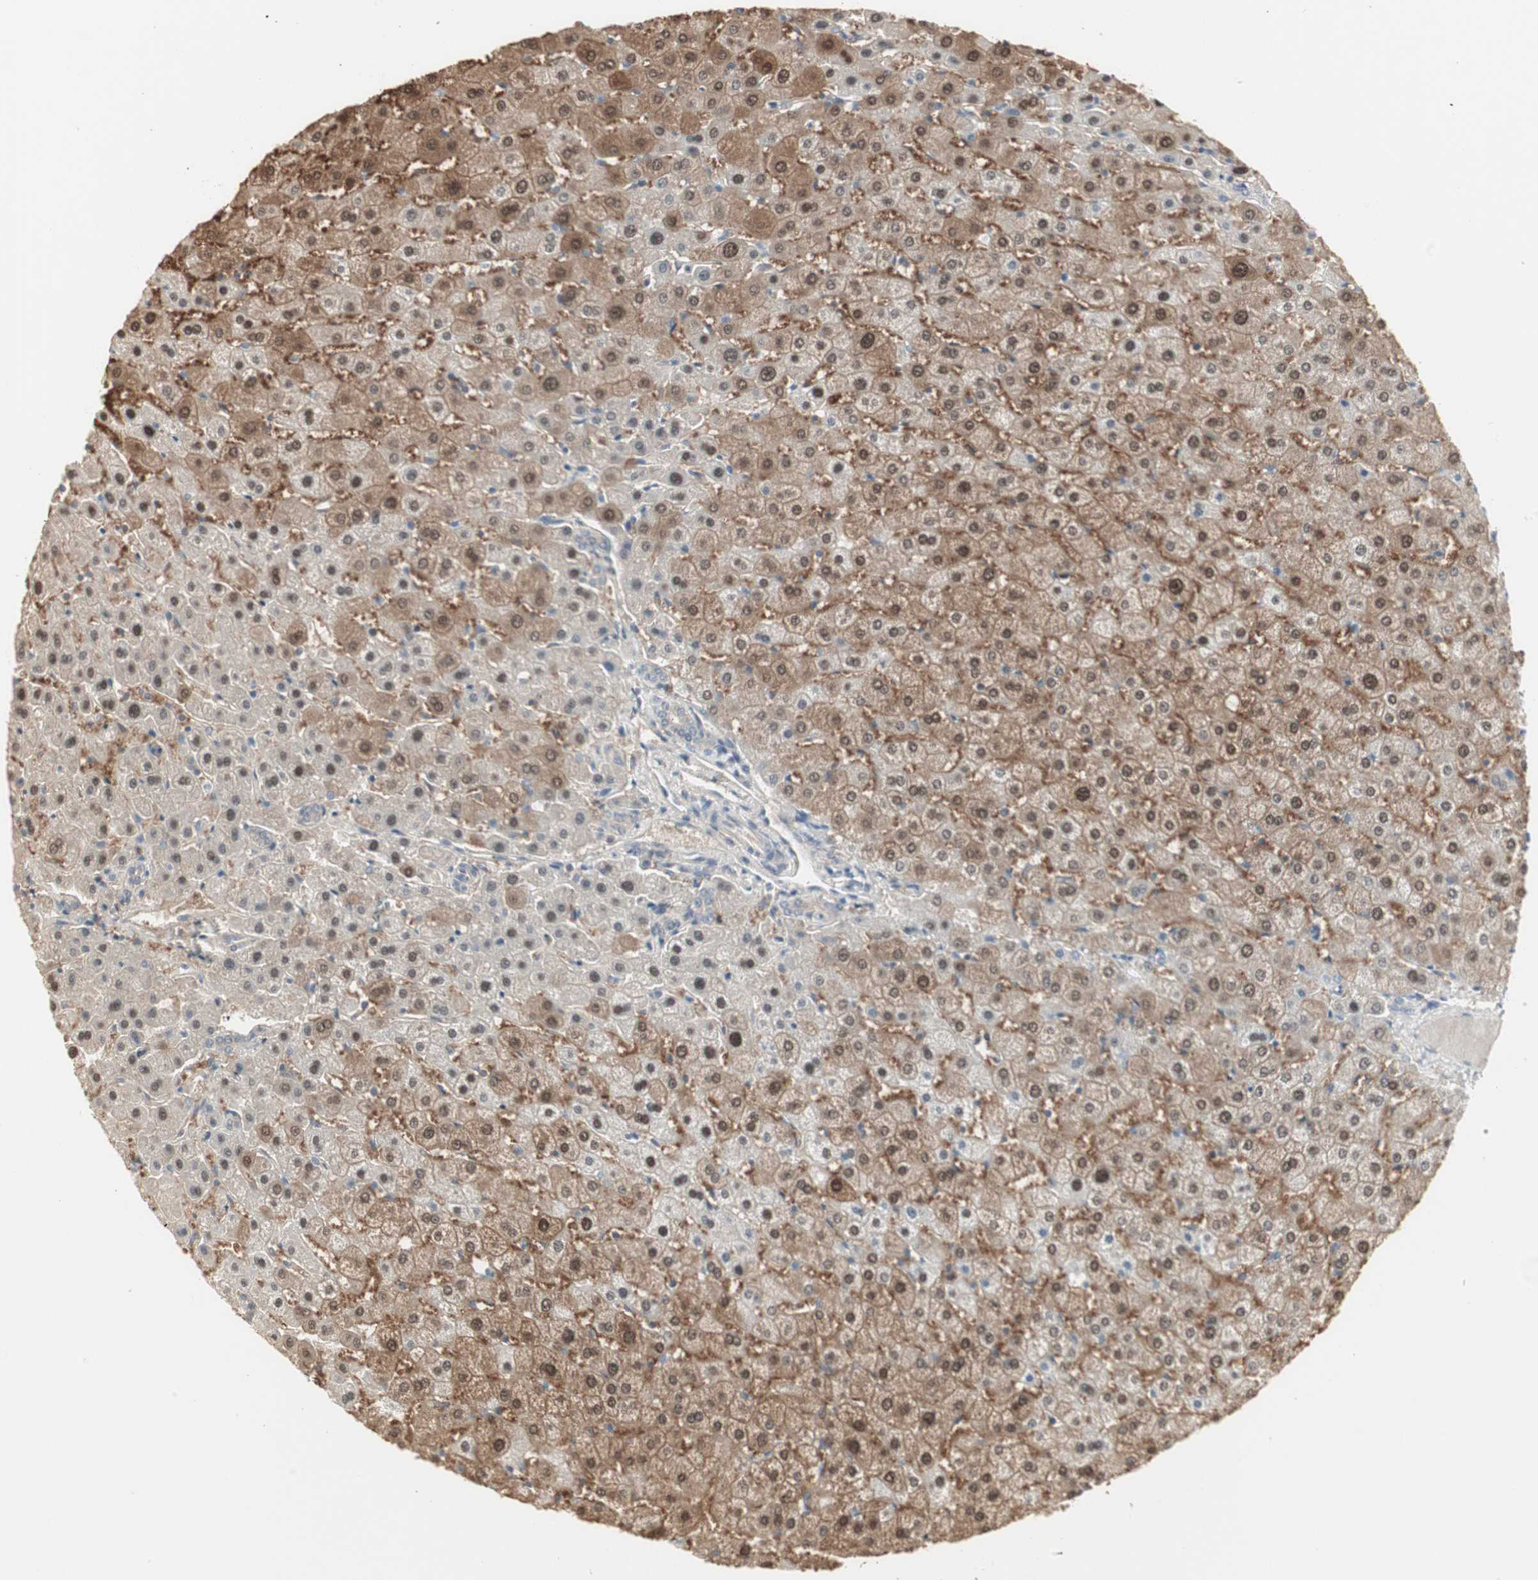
{"staining": {"intensity": "negative", "quantity": "none", "location": "none"}, "tissue": "liver", "cell_type": "Cholangiocytes", "image_type": "normal", "snomed": [{"axis": "morphology", "description": "Normal tissue, NOS"}, {"axis": "morphology", "description": "Fibrosis, NOS"}, {"axis": "topography", "description": "Liver"}], "caption": "Immunohistochemistry (IHC) of normal human liver shows no expression in cholangiocytes.", "gene": "PTPA", "patient": {"sex": "female", "age": 29}}